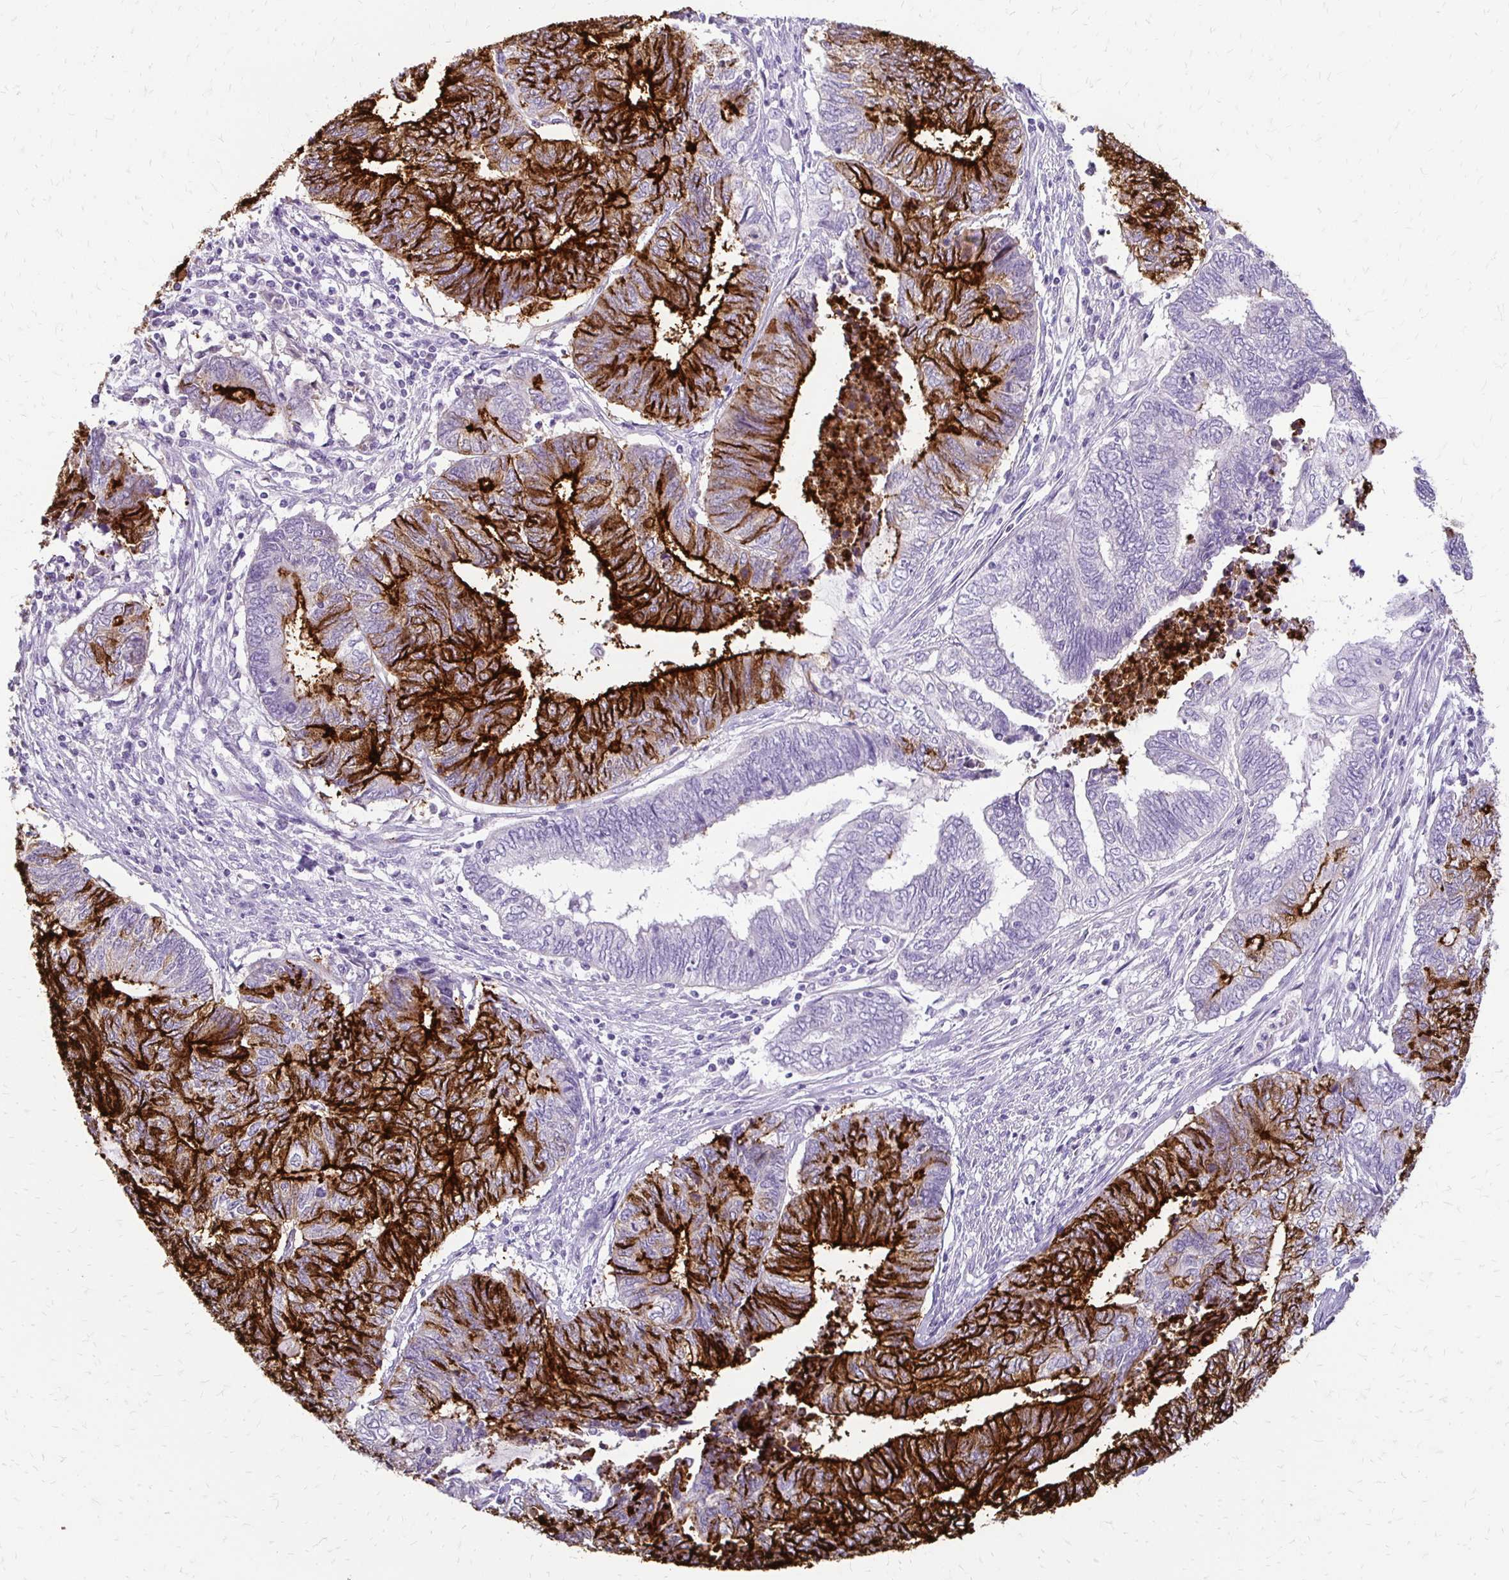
{"staining": {"intensity": "strong", "quantity": "25%-75%", "location": "cytoplasmic/membranous"}, "tissue": "endometrial cancer", "cell_type": "Tumor cells", "image_type": "cancer", "snomed": [{"axis": "morphology", "description": "Adenocarcinoma, NOS"}, {"axis": "topography", "description": "Uterus"}, {"axis": "topography", "description": "Endometrium"}], "caption": "This is an image of IHC staining of endometrial cancer, which shows strong positivity in the cytoplasmic/membranous of tumor cells.", "gene": "ALPG", "patient": {"sex": "female", "age": 70}}